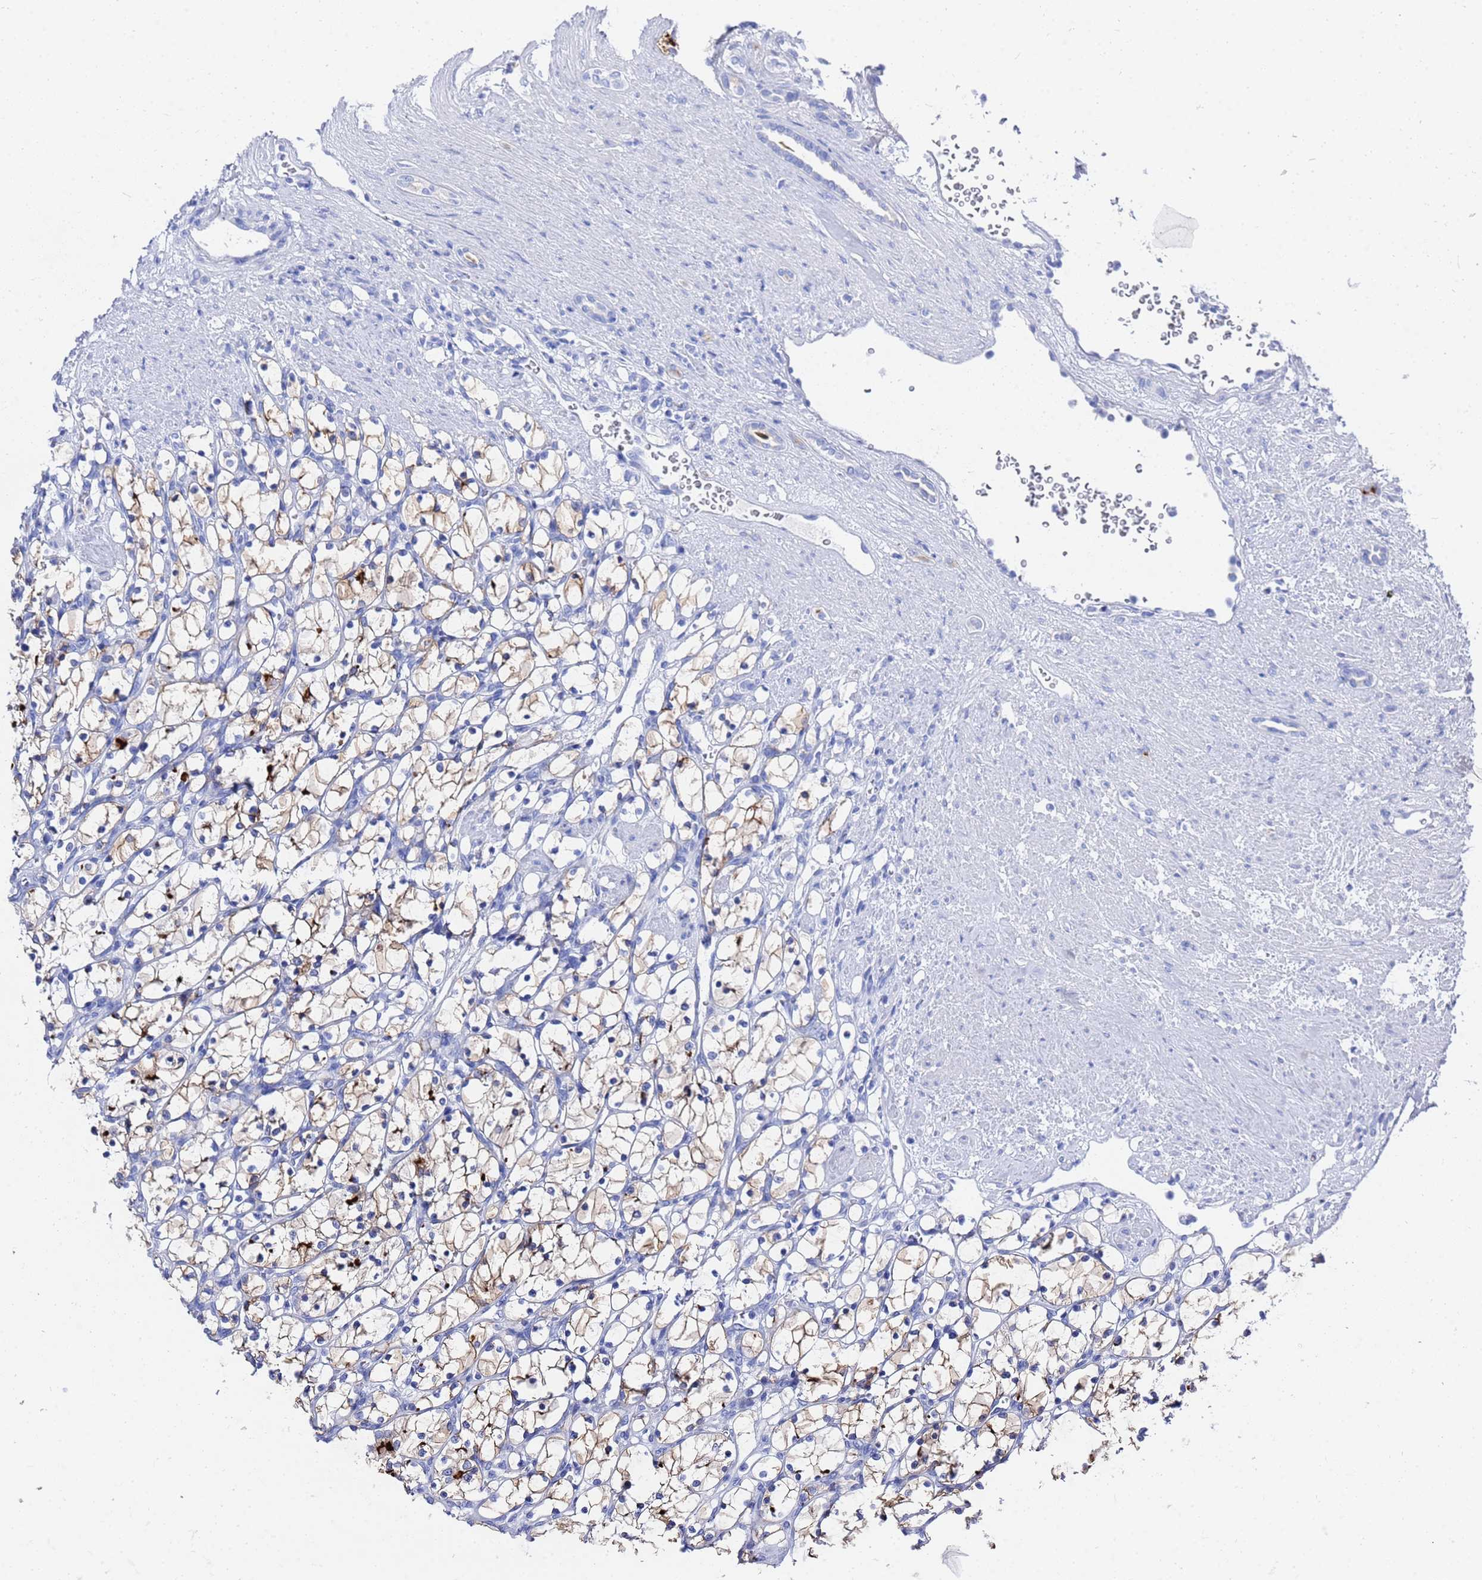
{"staining": {"intensity": "moderate", "quantity": "25%-75%", "location": "cytoplasmic/membranous"}, "tissue": "renal cancer", "cell_type": "Tumor cells", "image_type": "cancer", "snomed": [{"axis": "morphology", "description": "Adenocarcinoma, NOS"}, {"axis": "topography", "description": "Kidney"}], "caption": "An immunohistochemistry (IHC) photomicrograph of tumor tissue is shown. Protein staining in brown shows moderate cytoplasmic/membranous positivity in renal adenocarcinoma within tumor cells. The protein is shown in brown color, while the nuclei are stained blue.", "gene": "GGT1", "patient": {"sex": "female", "age": 69}}